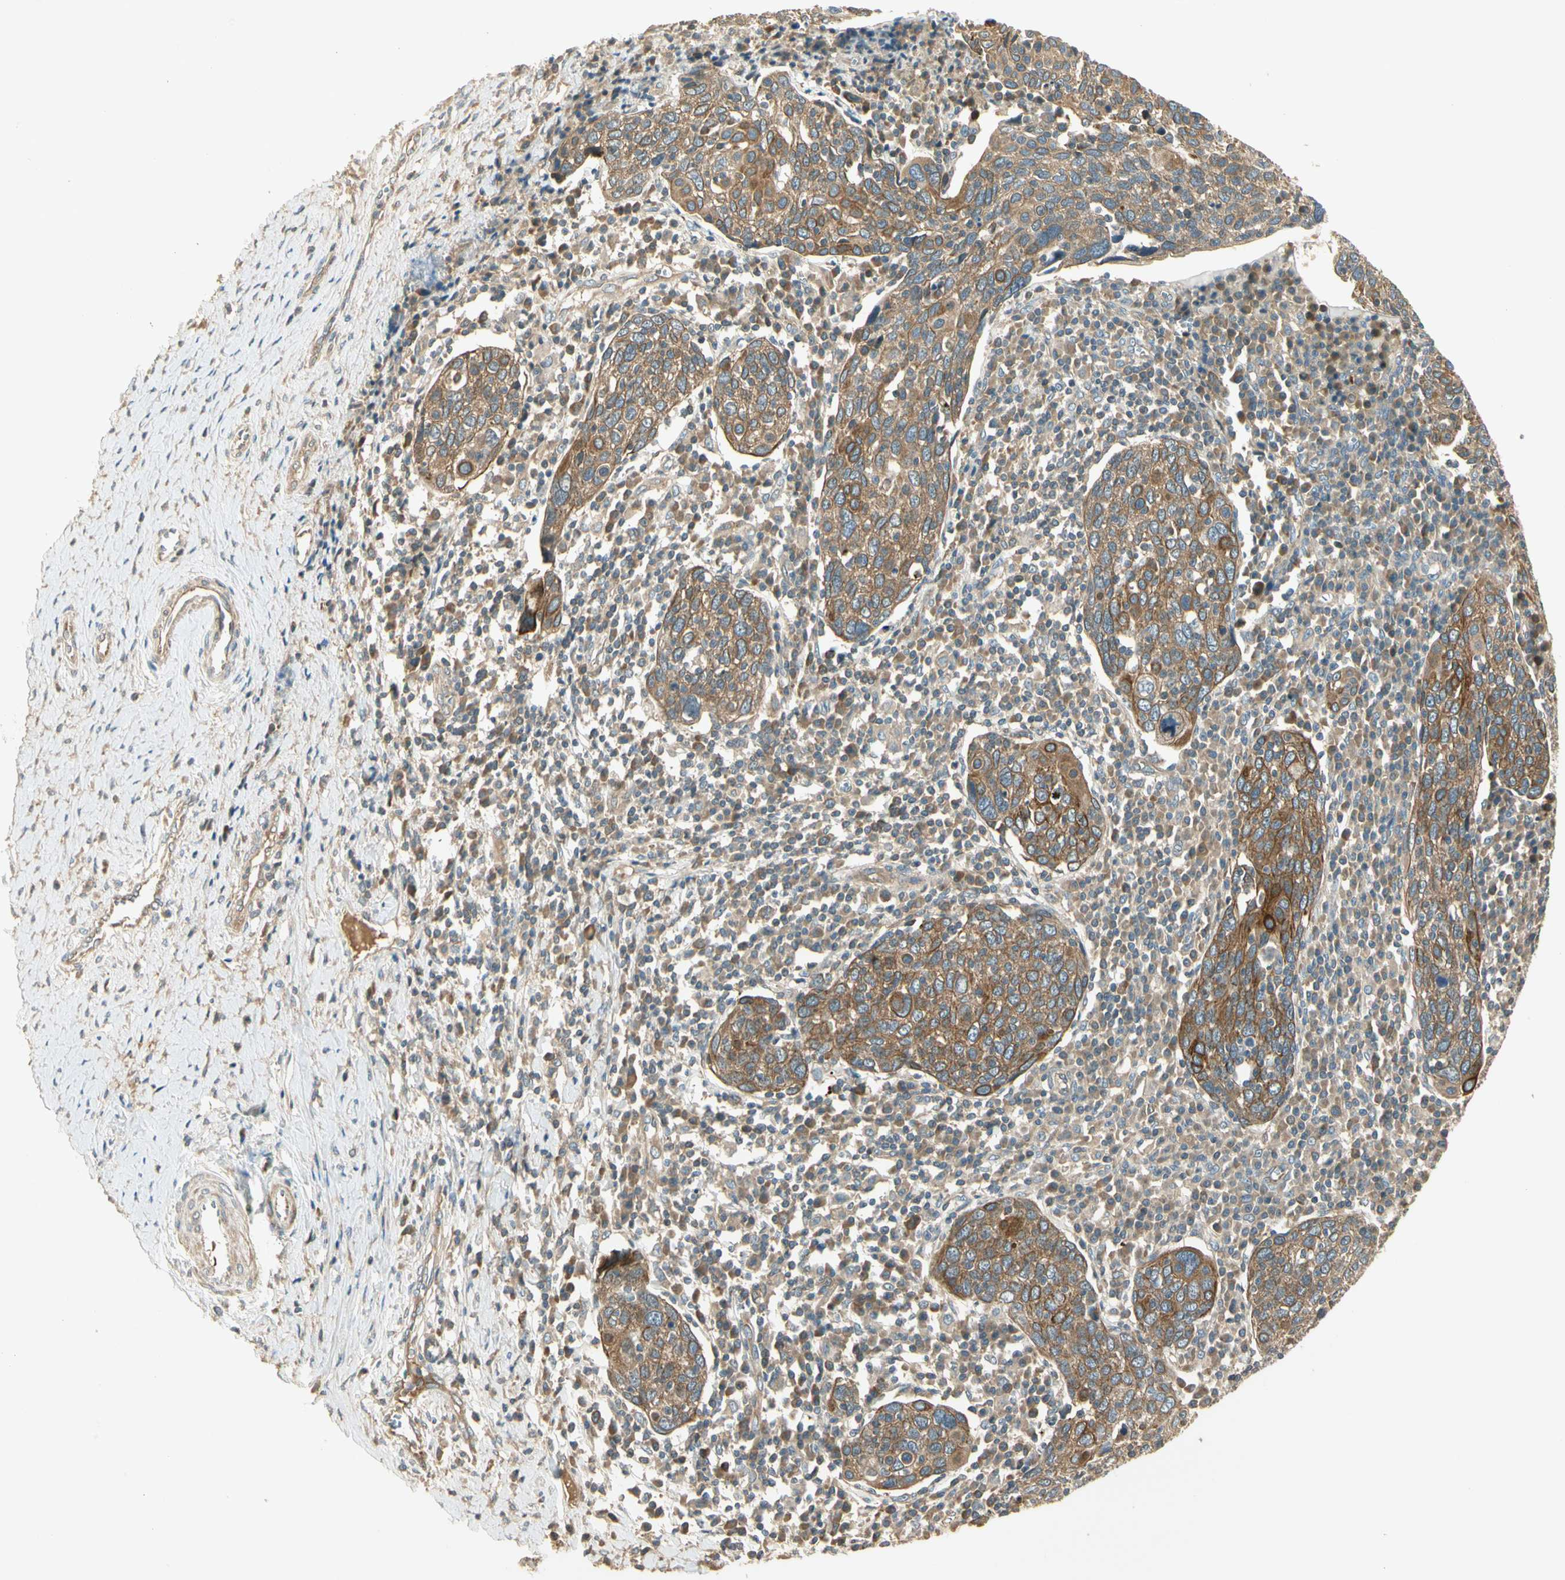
{"staining": {"intensity": "moderate", "quantity": ">75%", "location": "cytoplasmic/membranous"}, "tissue": "cervical cancer", "cell_type": "Tumor cells", "image_type": "cancer", "snomed": [{"axis": "morphology", "description": "Squamous cell carcinoma, NOS"}, {"axis": "topography", "description": "Cervix"}], "caption": "Immunohistochemistry (DAB) staining of human cervical squamous cell carcinoma exhibits moderate cytoplasmic/membranous protein expression in approximately >75% of tumor cells. (Stains: DAB in brown, nuclei in blue, Microscopy: brightfield microscopy at high magnification).", "gene": "PFDN5", "patient": {"sex": "female", "age": 40}}